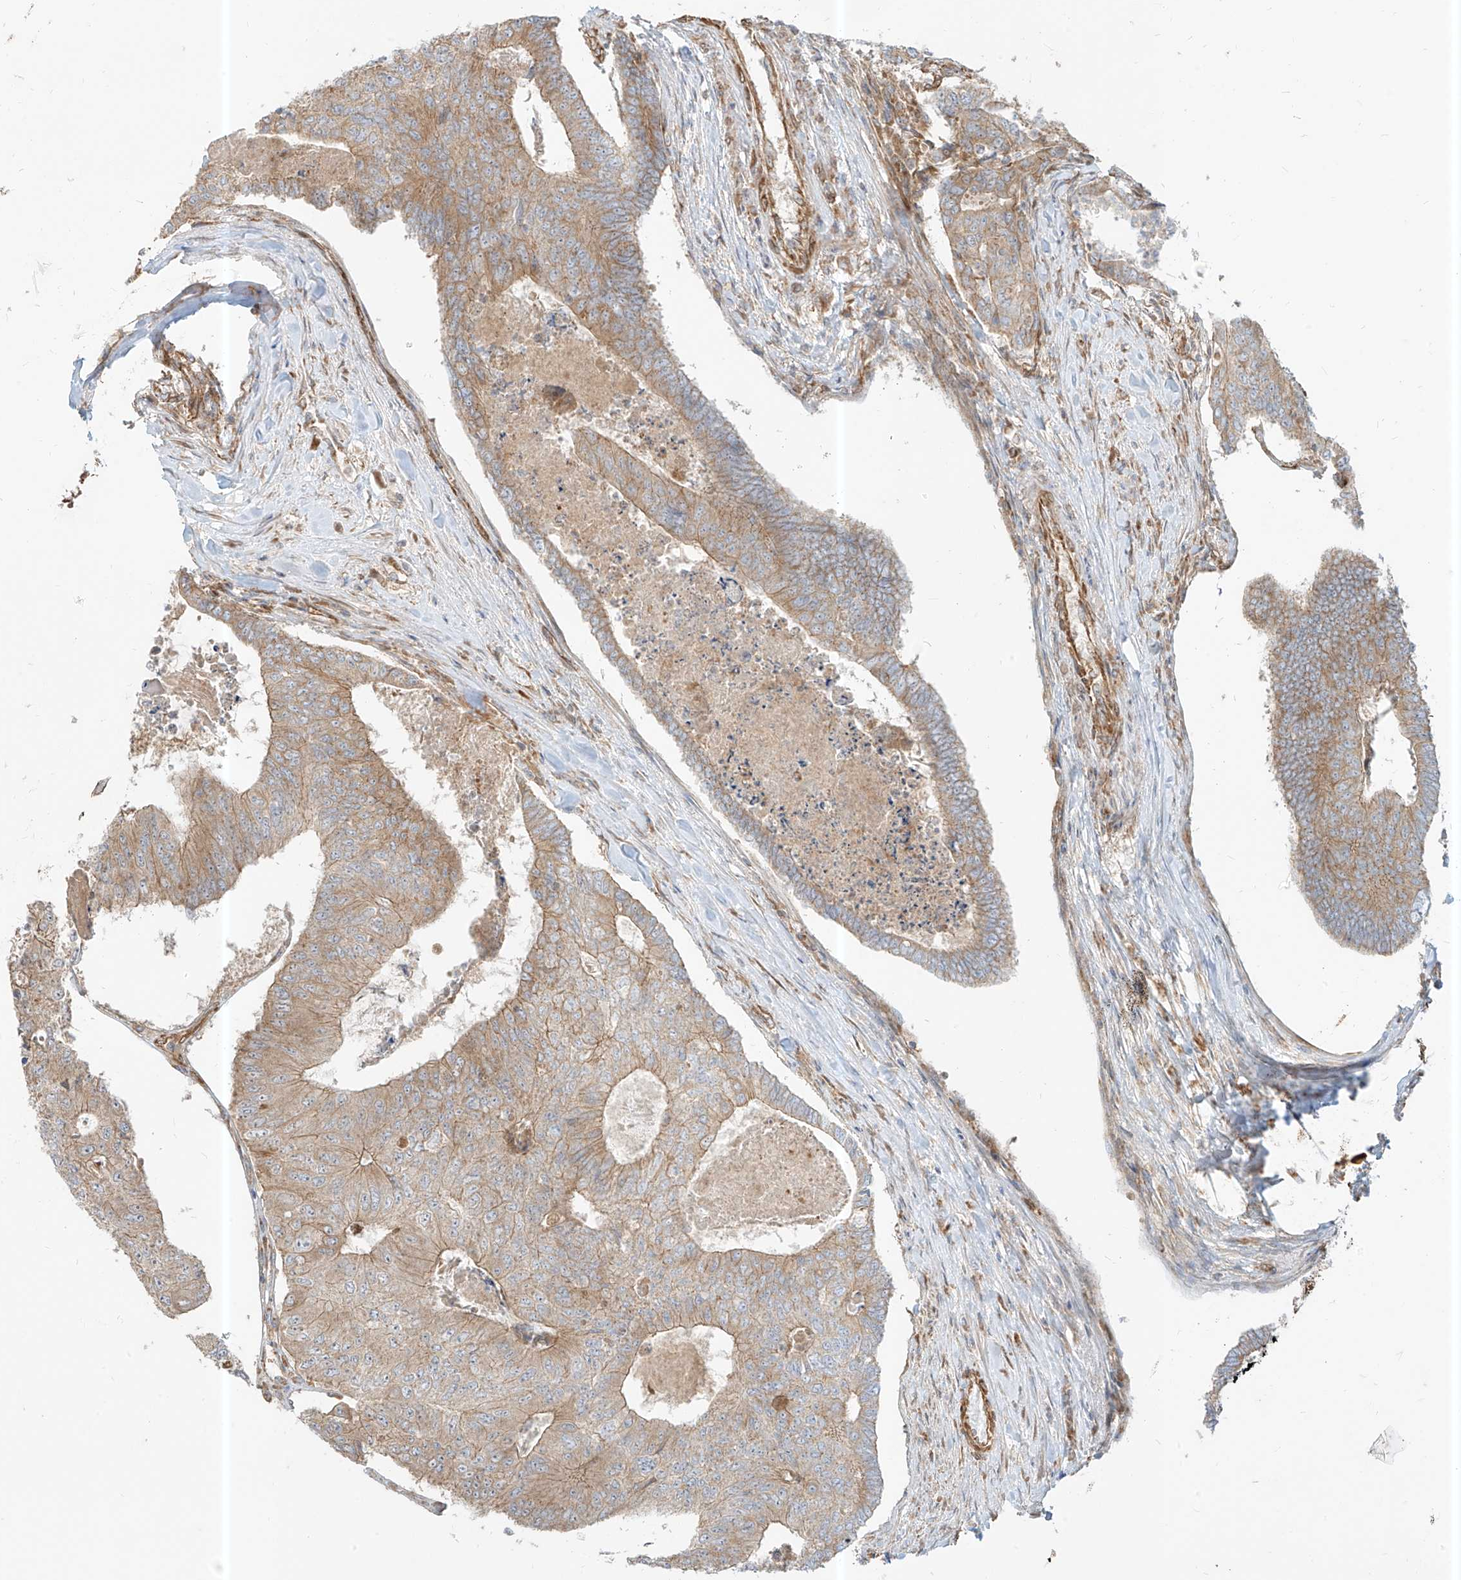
{"staining": {"intensity": "weak", "quantity": ">75%", "location": "cytoplasmic/membranous"}, "tissue": "colorectal cancer", "cell_type": "Tumor cells", "image_type": "cancer", "snomed": [{"axis": "morphology", "description": "Adenocarcinoma, NOS"}, {"axis": "topography", "description": "Colon"}], "caption": "IHC of human colorectal cancer shows low levels of weak cytoplasmic/membranous staining in about >75% of tumor cells. (DAB (3,3'-diaminobenzidine) = brown stain, brightfield microscopy at high magnification).", "gene": "PLCL1", "patient": {"sex": "female", "age": 67}}